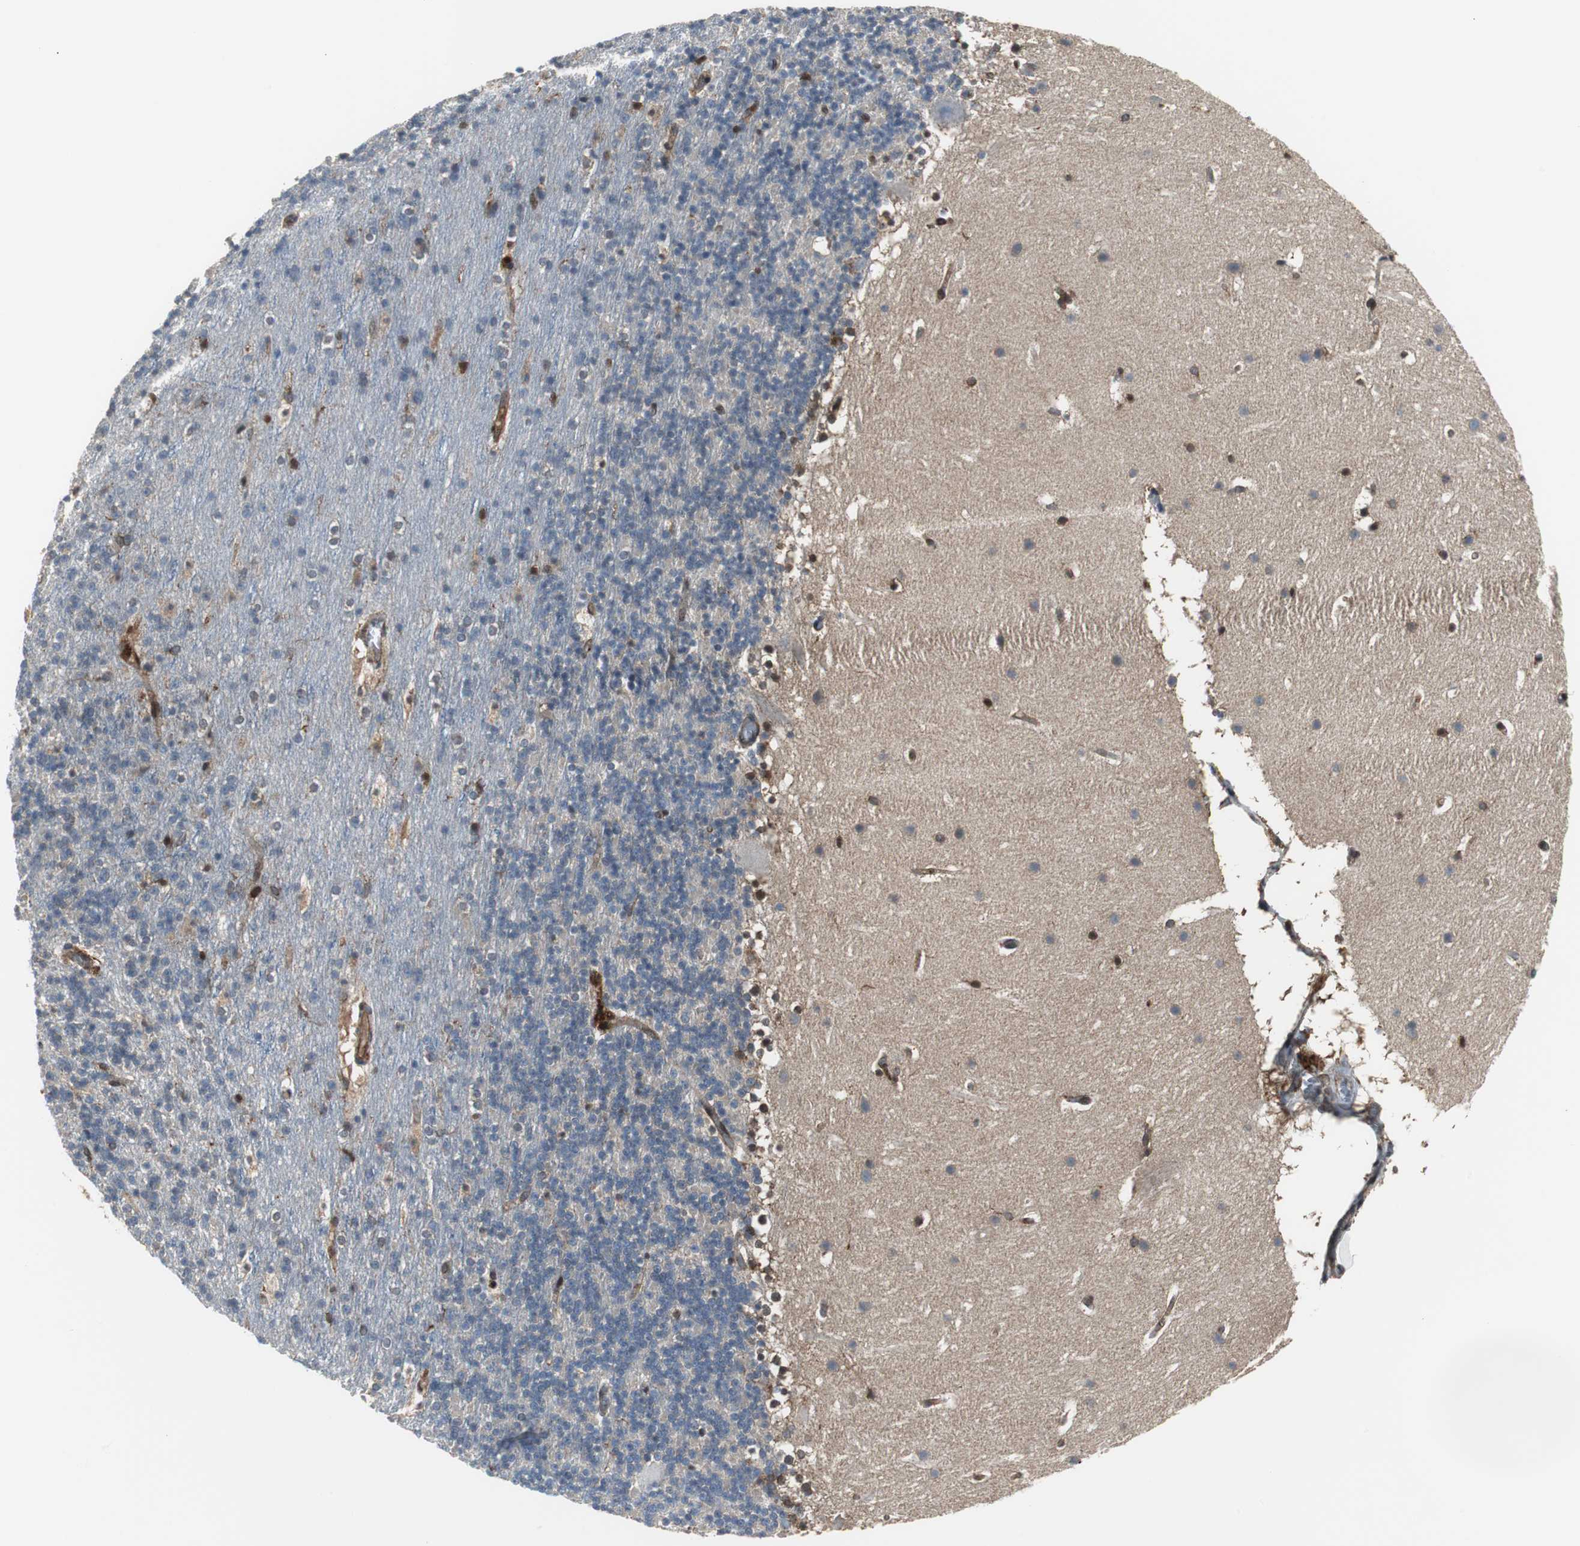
{"staining": {"intensity": "weak", "quantity": "<25%", "location": "cytoplasmic/membranous"}, "tissue": "cerebellum", "cell_type": "Cells in granular layer", "image_type": "normal", "snomed": [{"axis": "morphology", "description": "Normal tissue, NOS"}, {"axis": "topography", "description": "Cerebellum"}], "caption": "IHC of unremarkable human cerebellum displays no positivity in cells in granular layer. (Stains: DAB immunohistochemistry (IHC) with hematoxylin counter stain, Microscopy: brightfield microscopy at high magnification).", "gene": "RELA", "patient": {"sex": "male", "age": 45}}